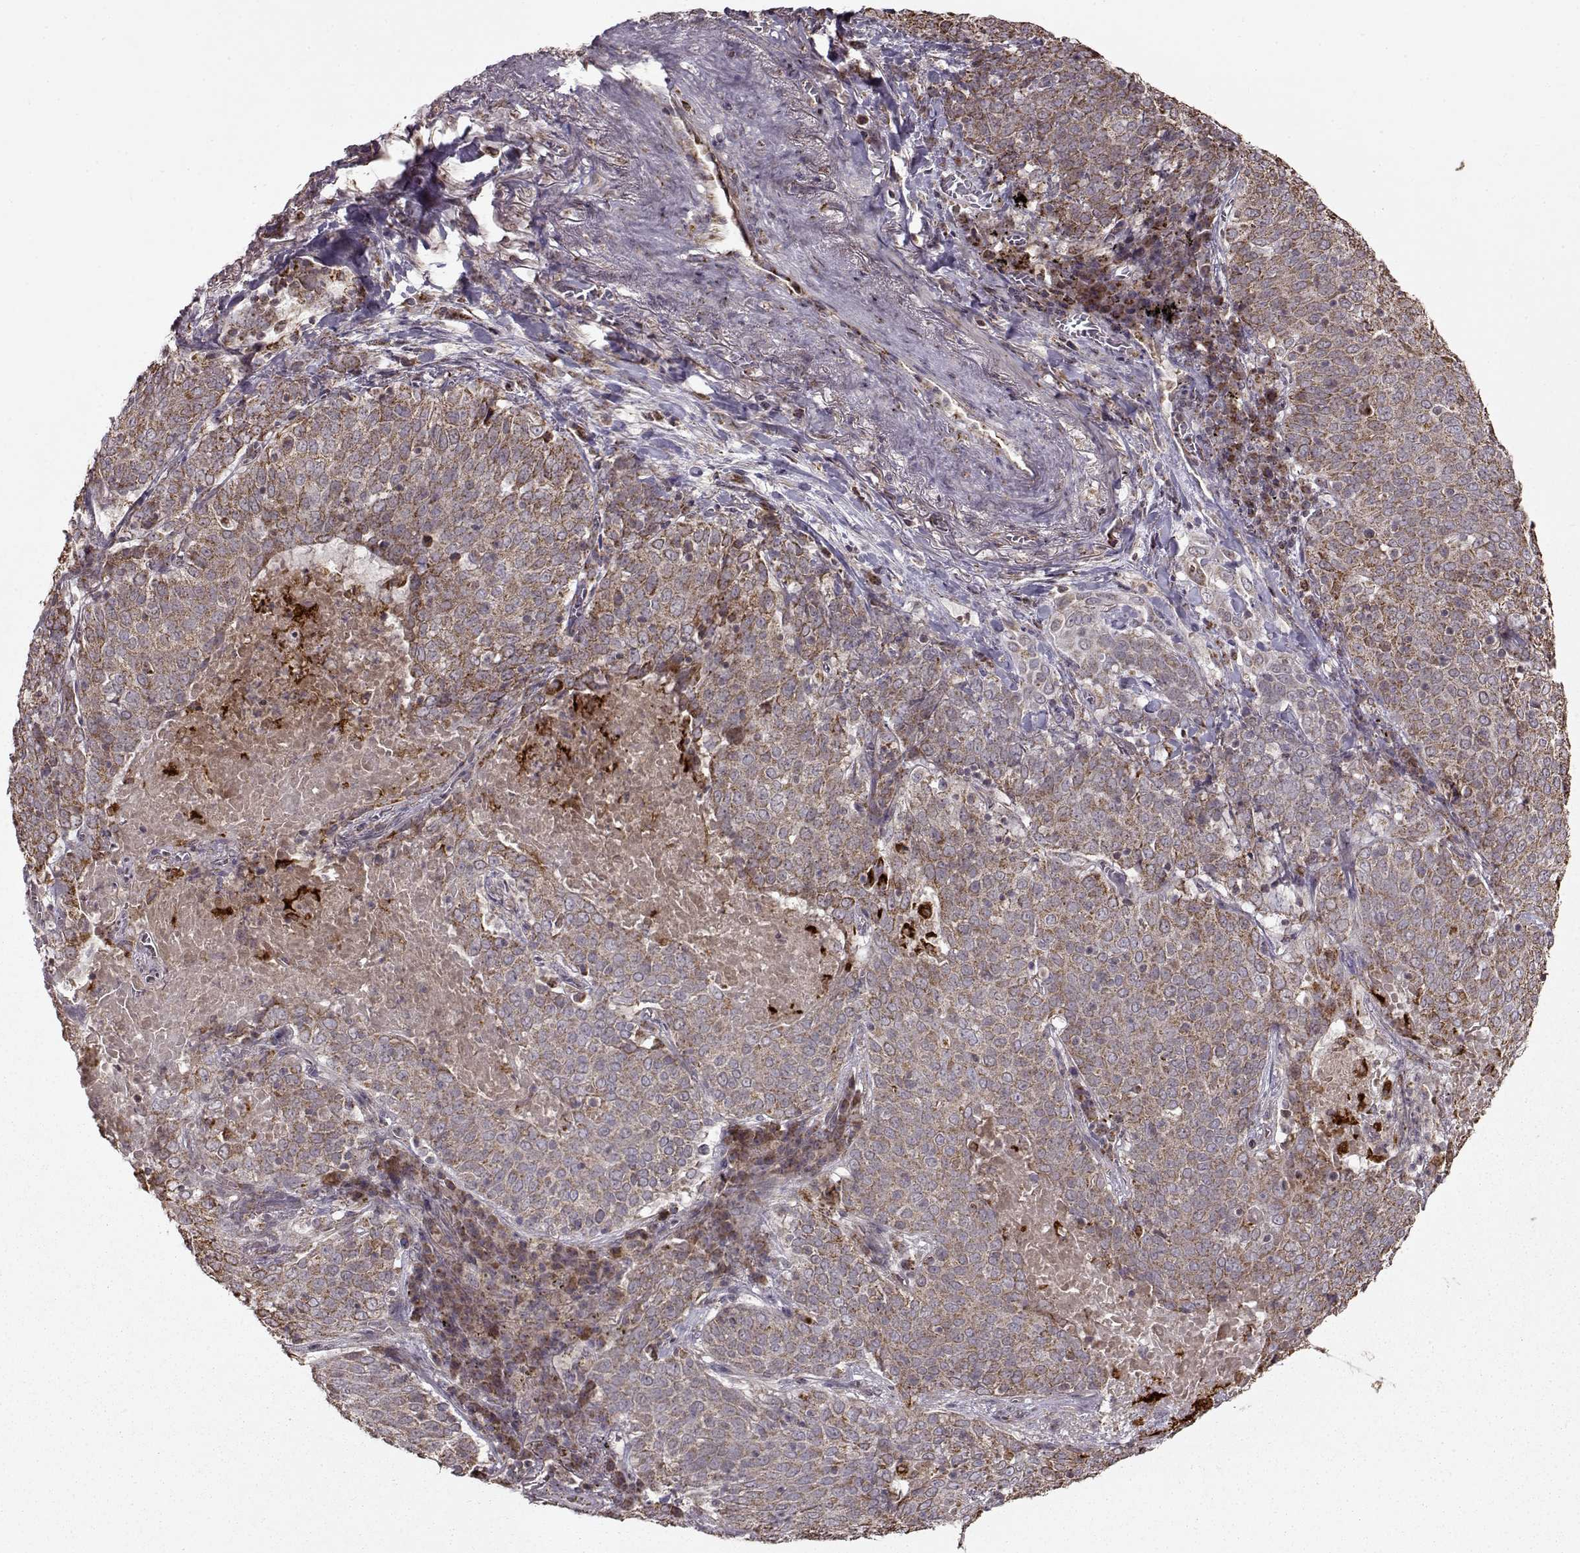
{"staining": {"intensity": "moderate", "quantity": ">75%", "location": "cytoplasmic/membranous"}, "tissue": "lung cancer", "cell_type": "Tumor cells", "image_type": "cancer", "snomed": [{"axis": "morphology", "description": "Squamous cell carcinoma, NOS"}, {"axis": "topography", "description": "Lung"}], "caption": "Protein expression analysis of human lung cancer reveals moderate cytoplasmic/membranous positivity in about >75% of tumor cells.", "gene": "CMTM3", "patient": {"sex": "male", "age": 82}}